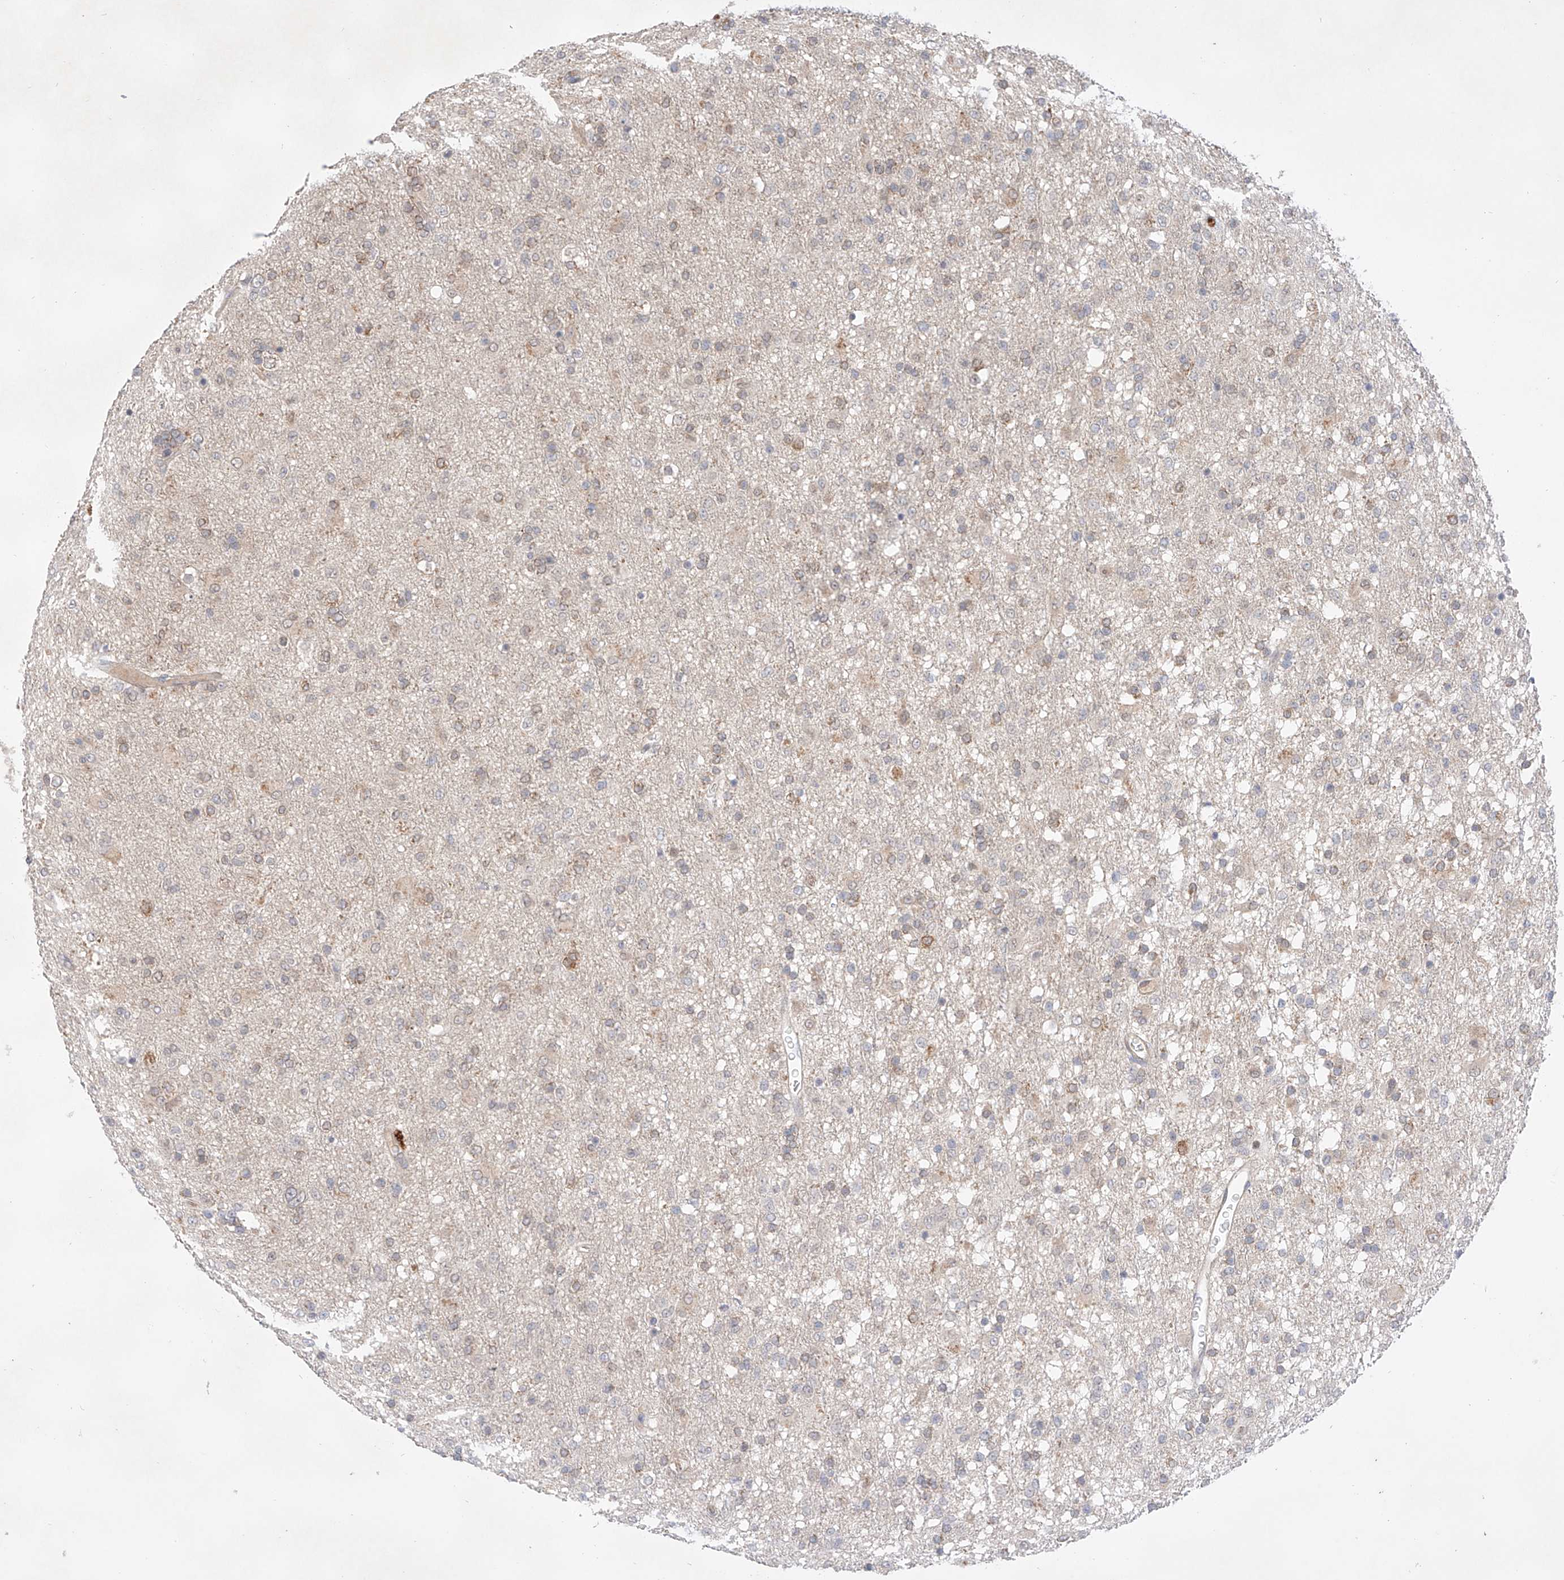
{"staining": {"intensity": "negative", "quantity": "none", "location": "none"}, "tissue": "glioma", "cell_type": "Tumor cells", "image_type": "cancer", "snomed": [{"axis": "morphology", "description": "Glioma, malignant, Low grade"}, {"axis": "topography", "description": "Brain"}], "caption": "Immunohistochemistry micrograph of neoplastic tissue: malignant low-grade glioma stained with DAB demonstrates no significant protein expression in tumor cells. Brightfield microscopy of IHC stained with DAB (brown) and hematoxylin (blue), captured at high magnification.", "gene": "ZNF124", "patient": {"sex": "male", "age": 65}}